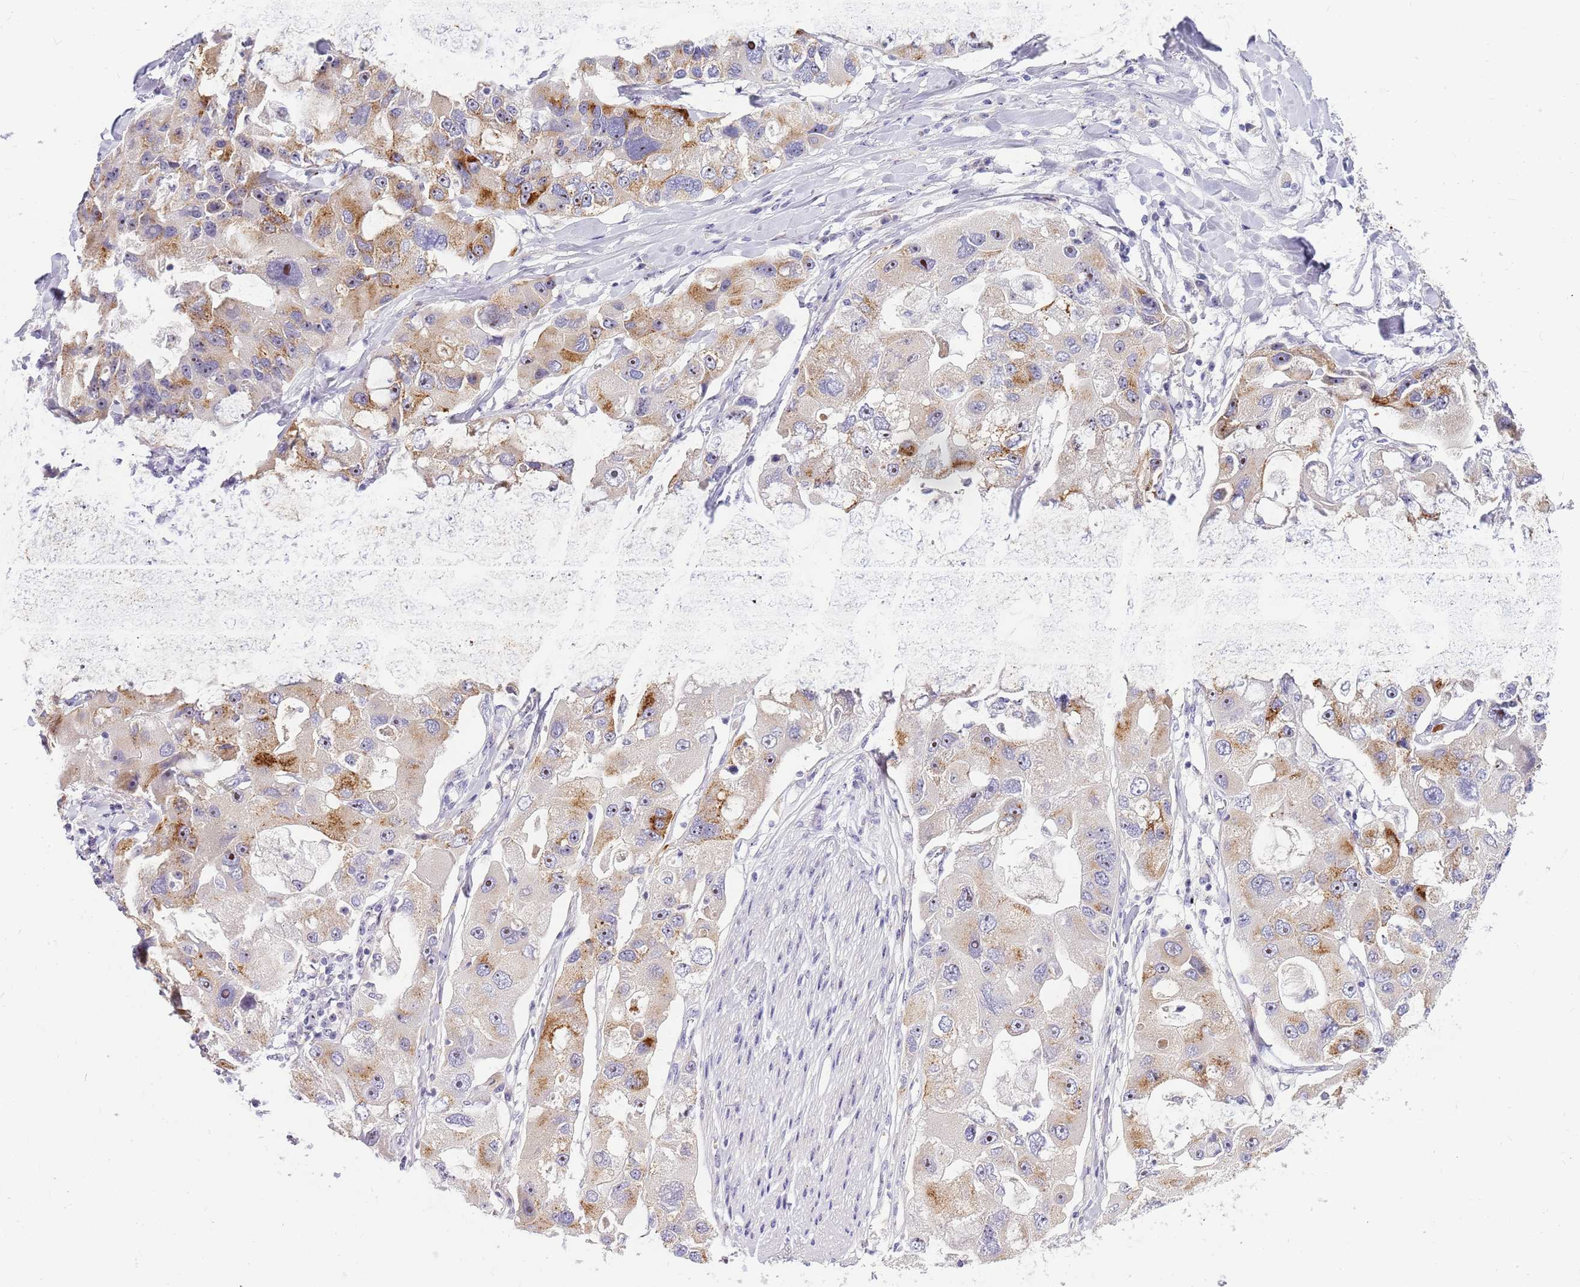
{"staining": {"intensity": "moderate", "quantity": "25%-75%", "location": "cytoplasmic/membranous"}, "tissue": "lung cancer", "cell_type": "Tumor cells", "image_type": "cancer", "snomed": [{"axis": "morphology", "description": "Adenocarcinoma, NOS"}, {"axis": "topography", "description": "Lung"}], "caption": "Lung cancer stained for a protein (brown) demonstrates moderate cytoplasmic/membranous positive staining in about 25%-75% of tumor cells.", "gene": "DNAJA3", "patient": {"sex": "female", "age": 54}}